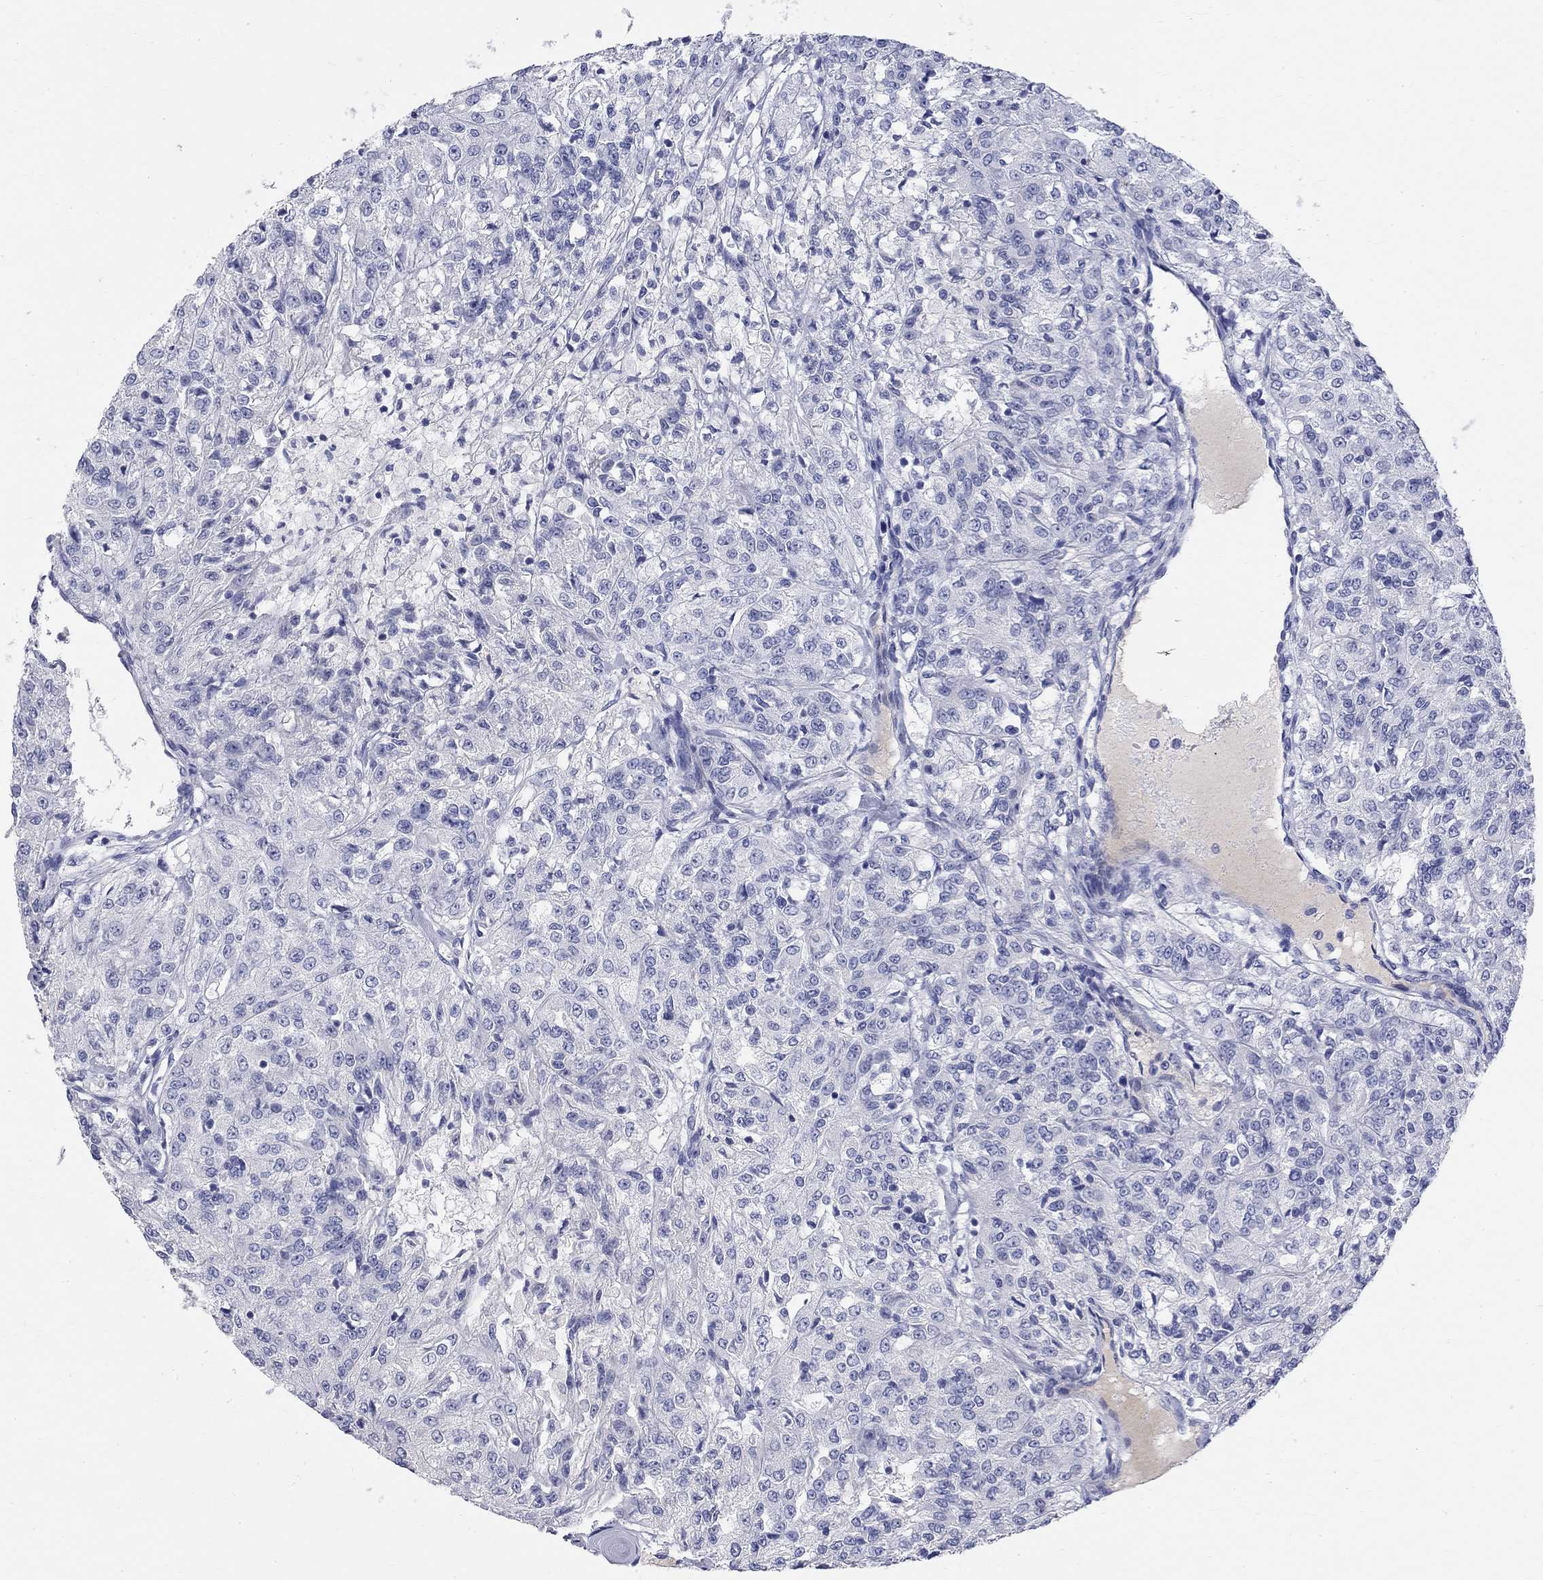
{"staining": {"intensity": "negative", "quantity": "none", "location": "none"}, "tissue": "renal cancer", "cell_type": "Tumor cells", "image_type": "cancer", "snomed": [{"axis": "morphology", "description": "Adenocarcinoma, NOS"}, {"axis": "topography", "description": "Kidney"}], "caption": "Protein analysis of adenocarcinoma (renal) exhibits no significant positivity in tumor cells.", "gene": "PHOX2B", "patient": {"sex": "female", "age": 63}}